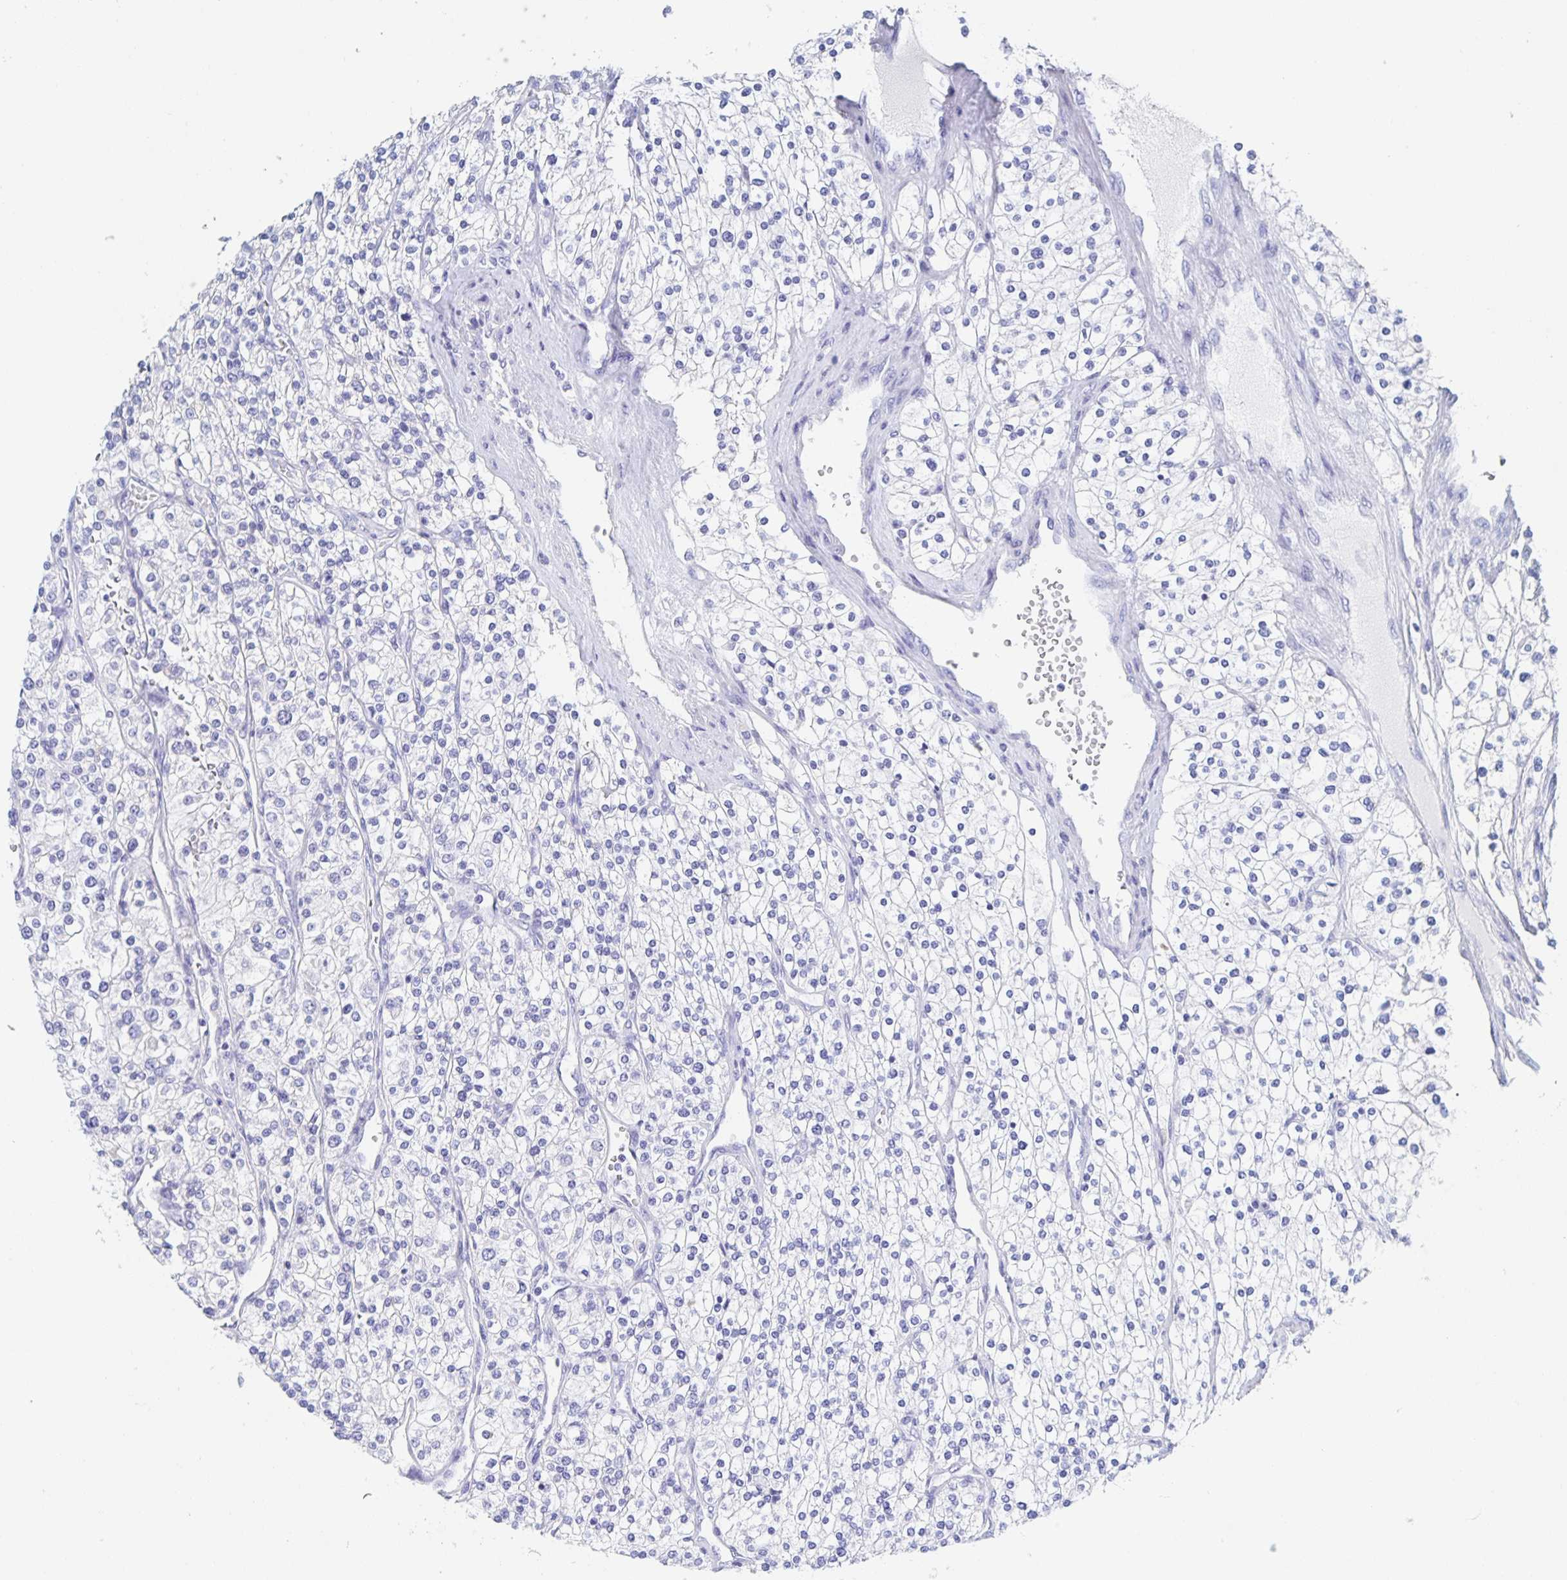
{"staining": {"intensity": "negative", "quantity": "none", "location": "none"}, "tissue": "renal cancer", "cell_type": "Tumor cells", "image_type": "cancer", "snomed": [{"axis": "morphology", "description": "Adenocarcinoma, NOS"}, {"axis": "topography", "description": "Kidney"}], "caption": "Micrograph shows no significant protein expression in tumor cells of renal cancer (adenocarcinoma).", "gene": "DMBT1", "patient": {"sex": "male", "age": 80}}